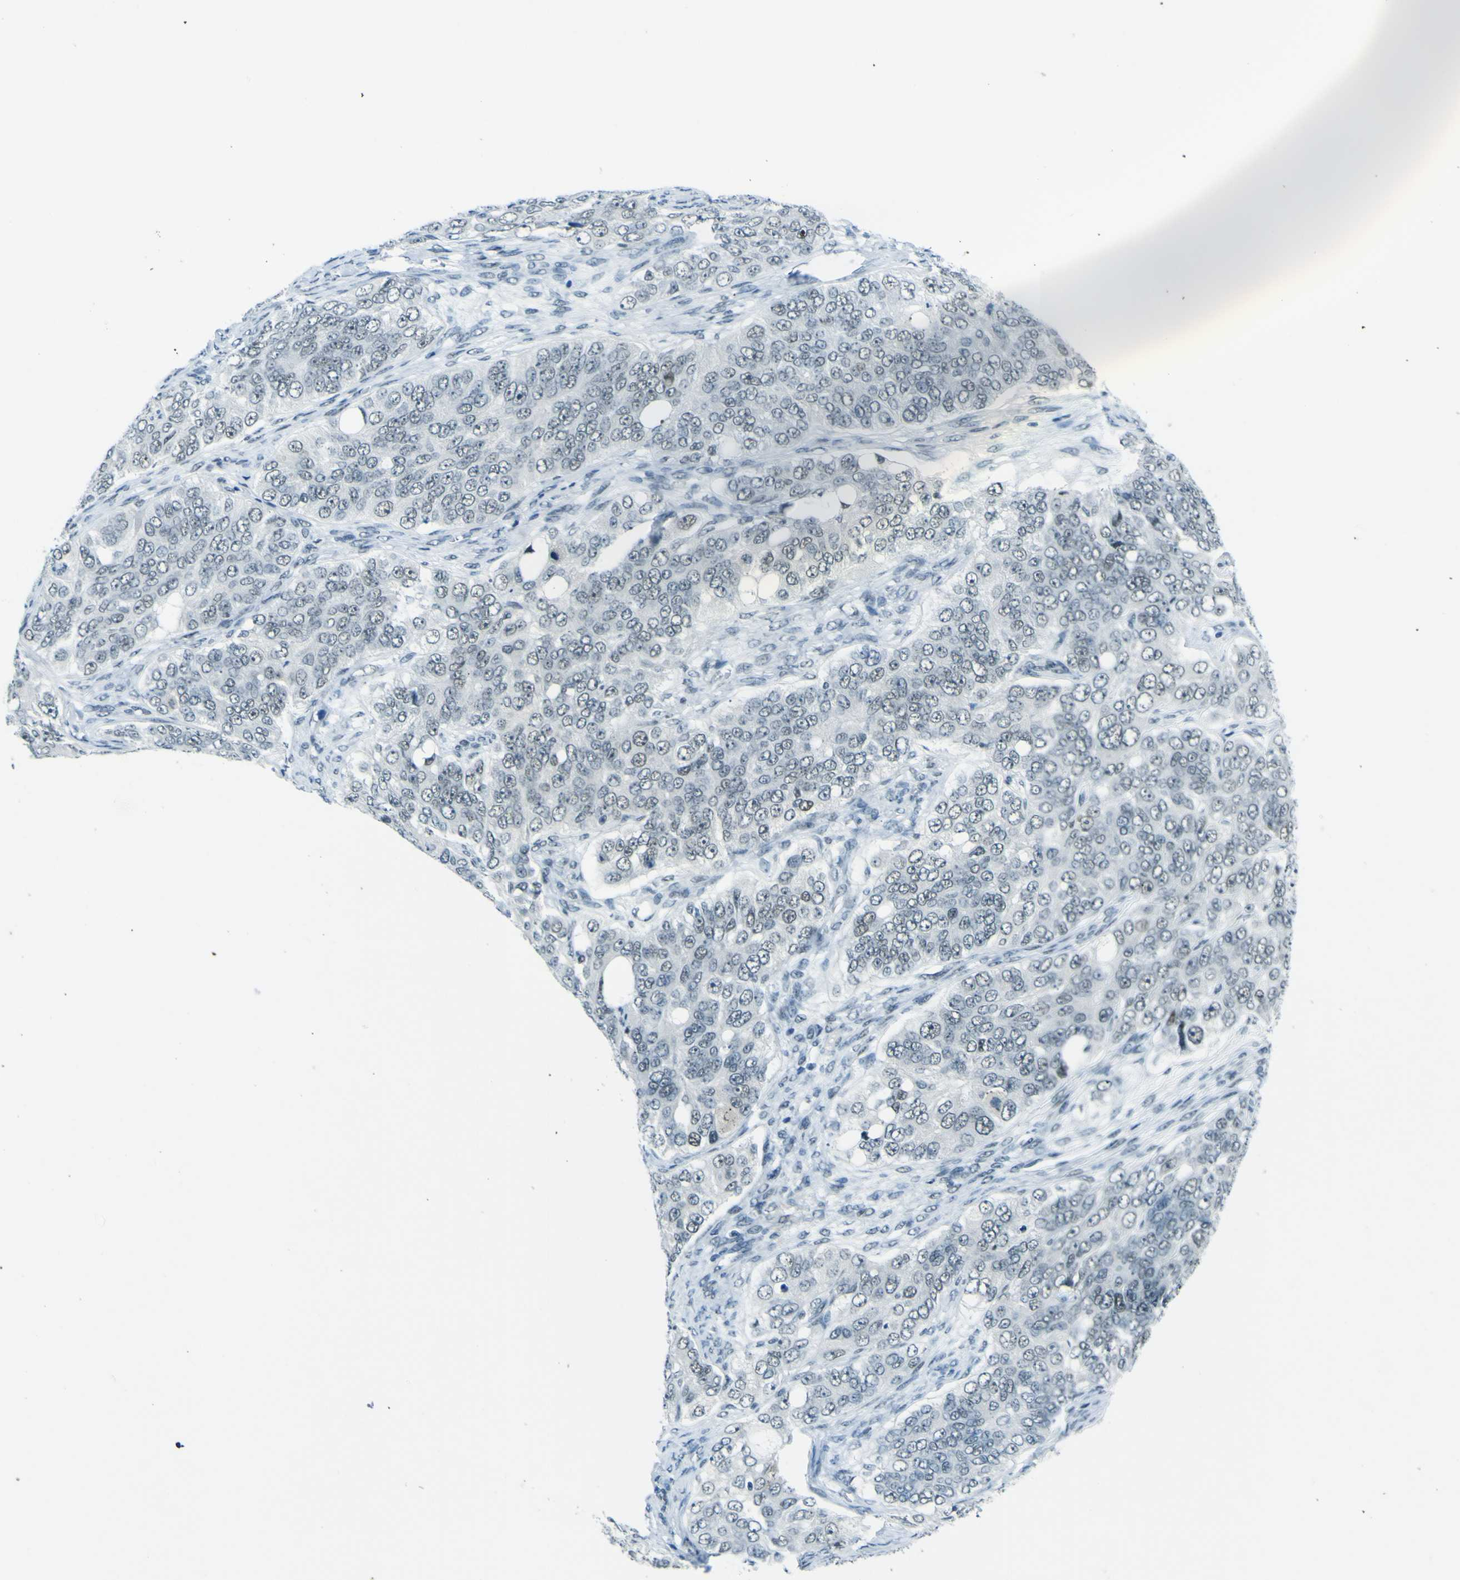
{"staining": {"intensity": "negative", "quantity": "none", "location": "none"}, "tissue": "ovarian cancer", "cell_type": "Tumor cells", "image_type": "cancer", "snomed": [{"axis": "morphology", "description": "Carcinoma, endometroid"}, {"axis": "topography", "description": "Ovary"}], "caption": "Immunohistochemistry image of endometroid carcinoma (ovarian) stained for a protein (brown), which exhibits no positivity in tumor cells.", "gene": "CEBPG", "patient": {"sex": "female", "age": 51}}